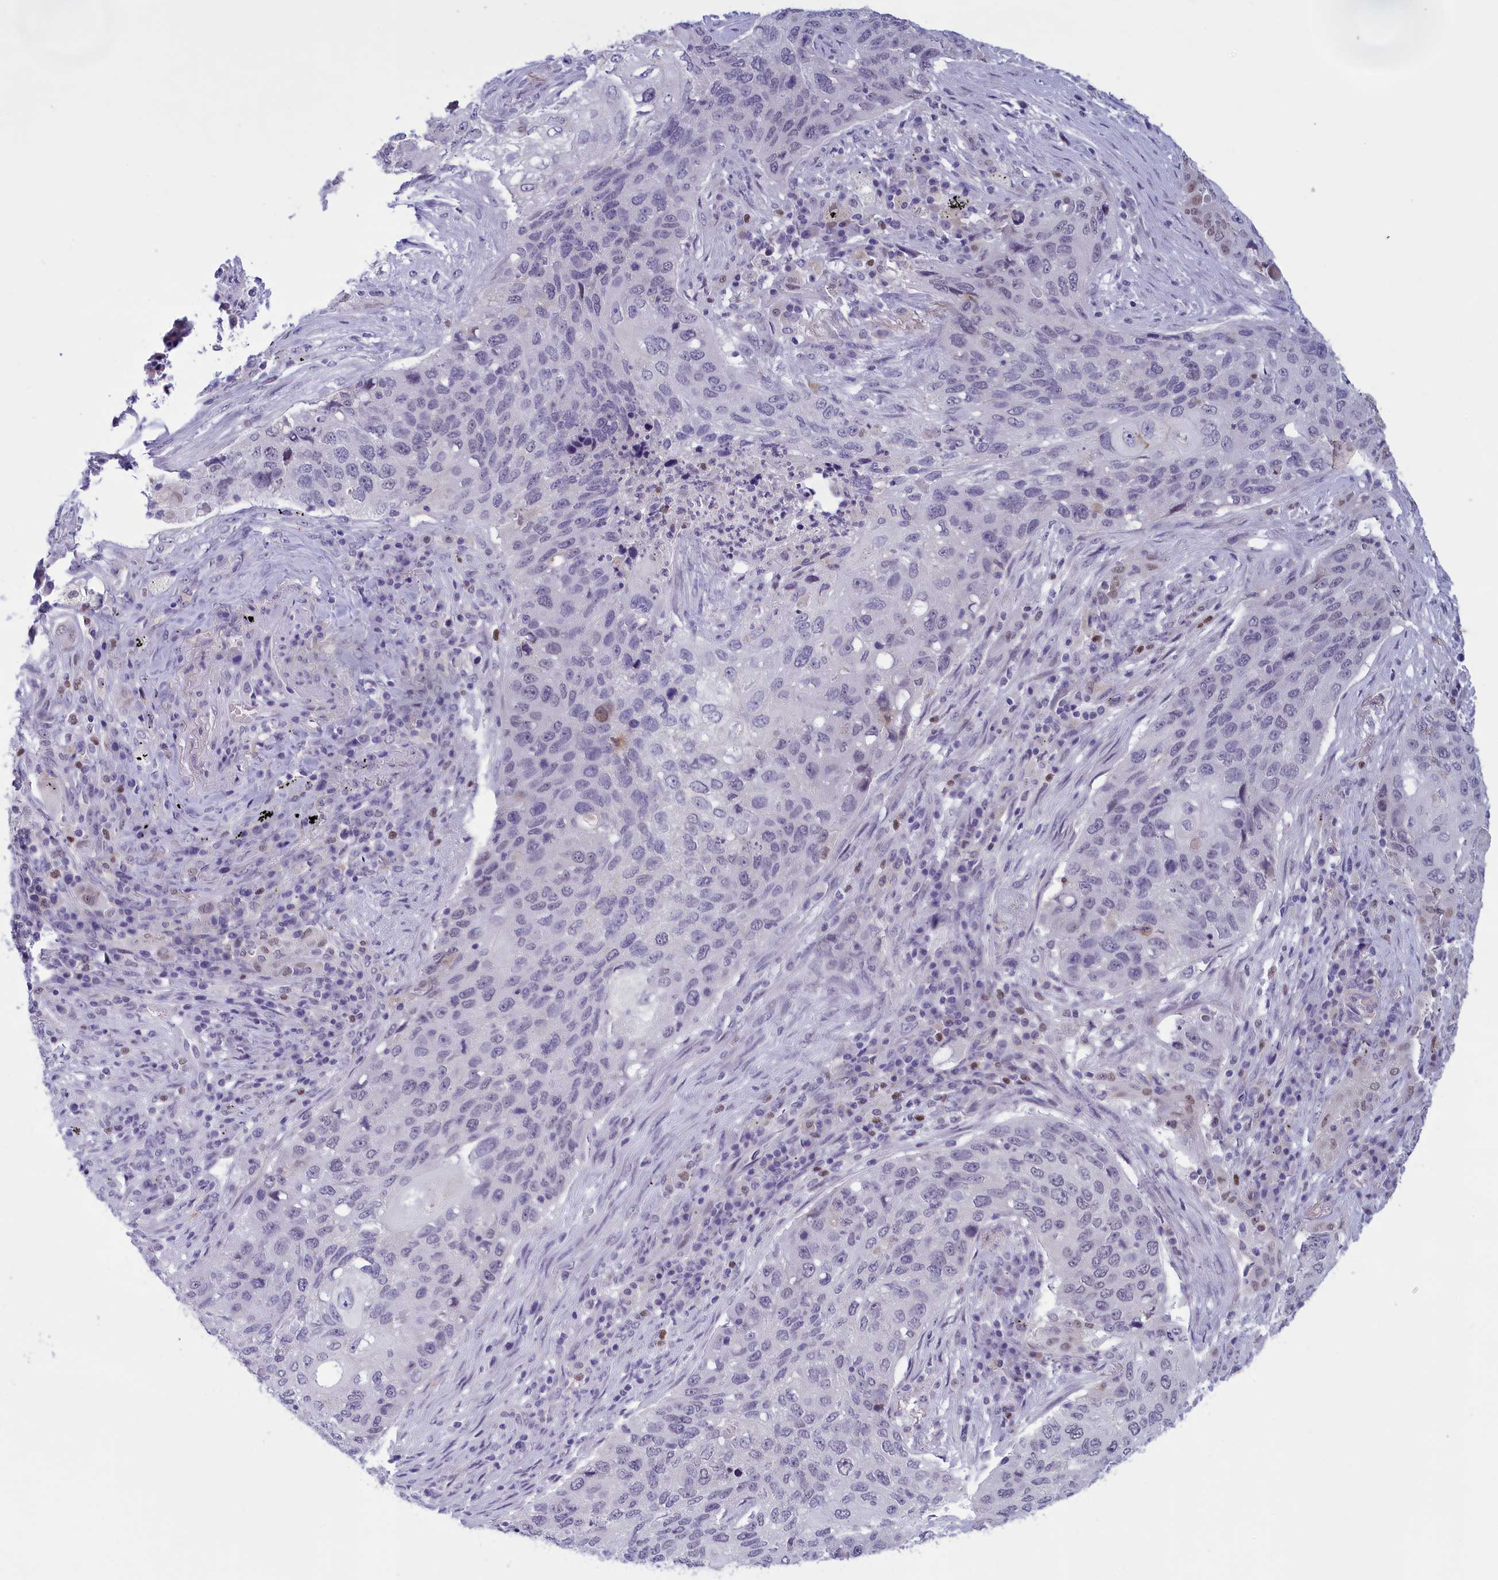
{"staining": {"intensity": "negative", "quantity": "none", "location": "none"}, "tissue": "lung cancer", "cell_type": "Tumor cells", "image_type": "cancer", "snomed": [{"axis": "morphology", "description": "Squamous cell carcinoma, NOS"}, {"axis": "topography", "description": "Lung"}], "caption": "Tumor cells are negative for protein expression in human lung squamous cell carcinoma.", "gene": "ELOA2", "patient": {"sex": "female", "age": 63}}